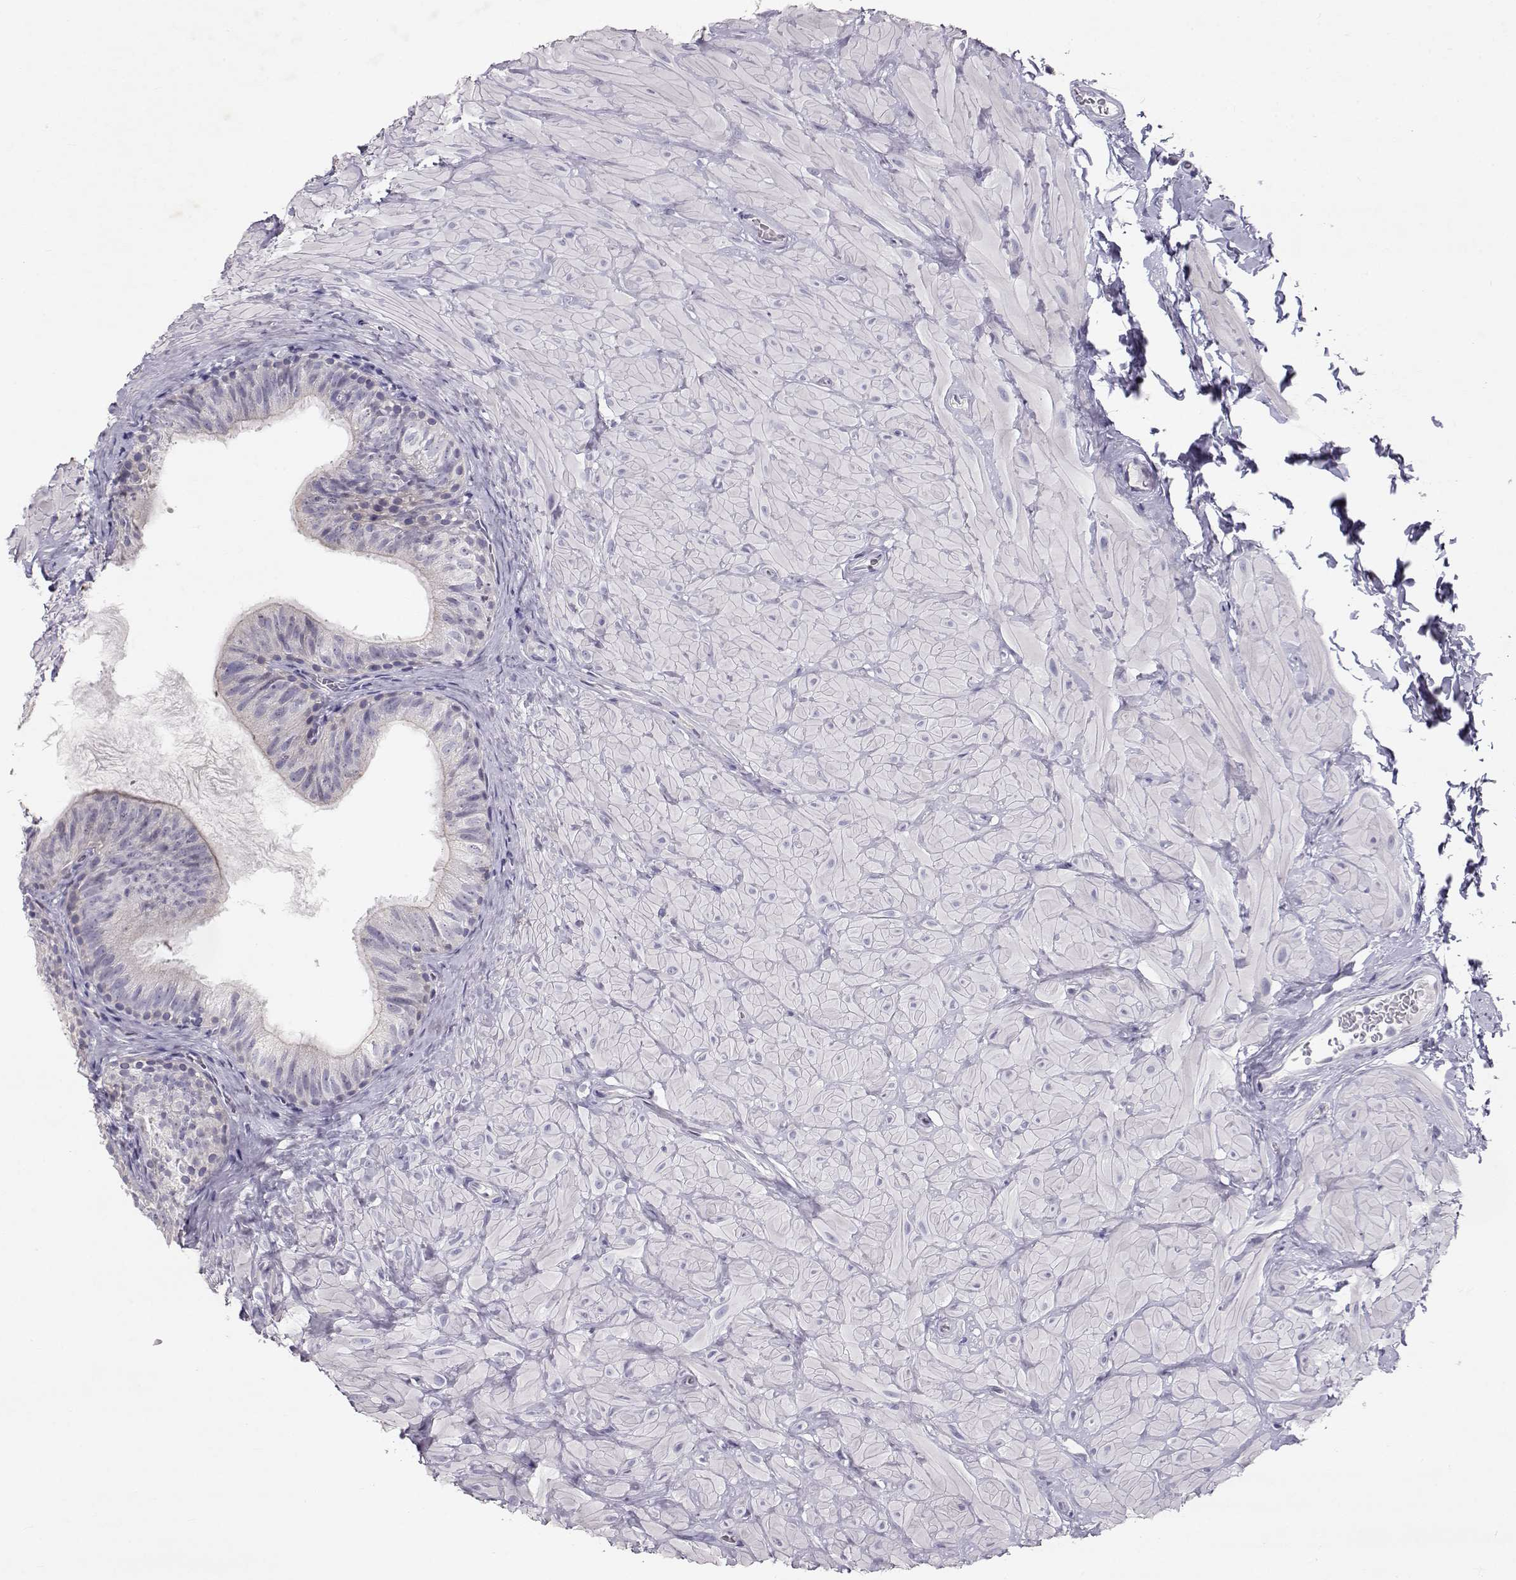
{"staining": {"intensity": "negative", "quantity": "none", "location": "none"}, "tissue": "epididymis", "cell_type": "Glandular cells", "image_type": "normal", "snomed": [{"axis": "morphology", "description": "Normal tissue, NOS"}, {"axis": "topography", "description": "Epididymis"}, {"axis": "topography", "description": "Vas deferens"}], "caption": "Epididymis was stained to show a protein in brown. There is no significant staining in glandular cells. (DAB immunohistochemistry with hematoxylin counter stain).", "gene": "RD3", "patient": {"sex": "male", "age": 23}}